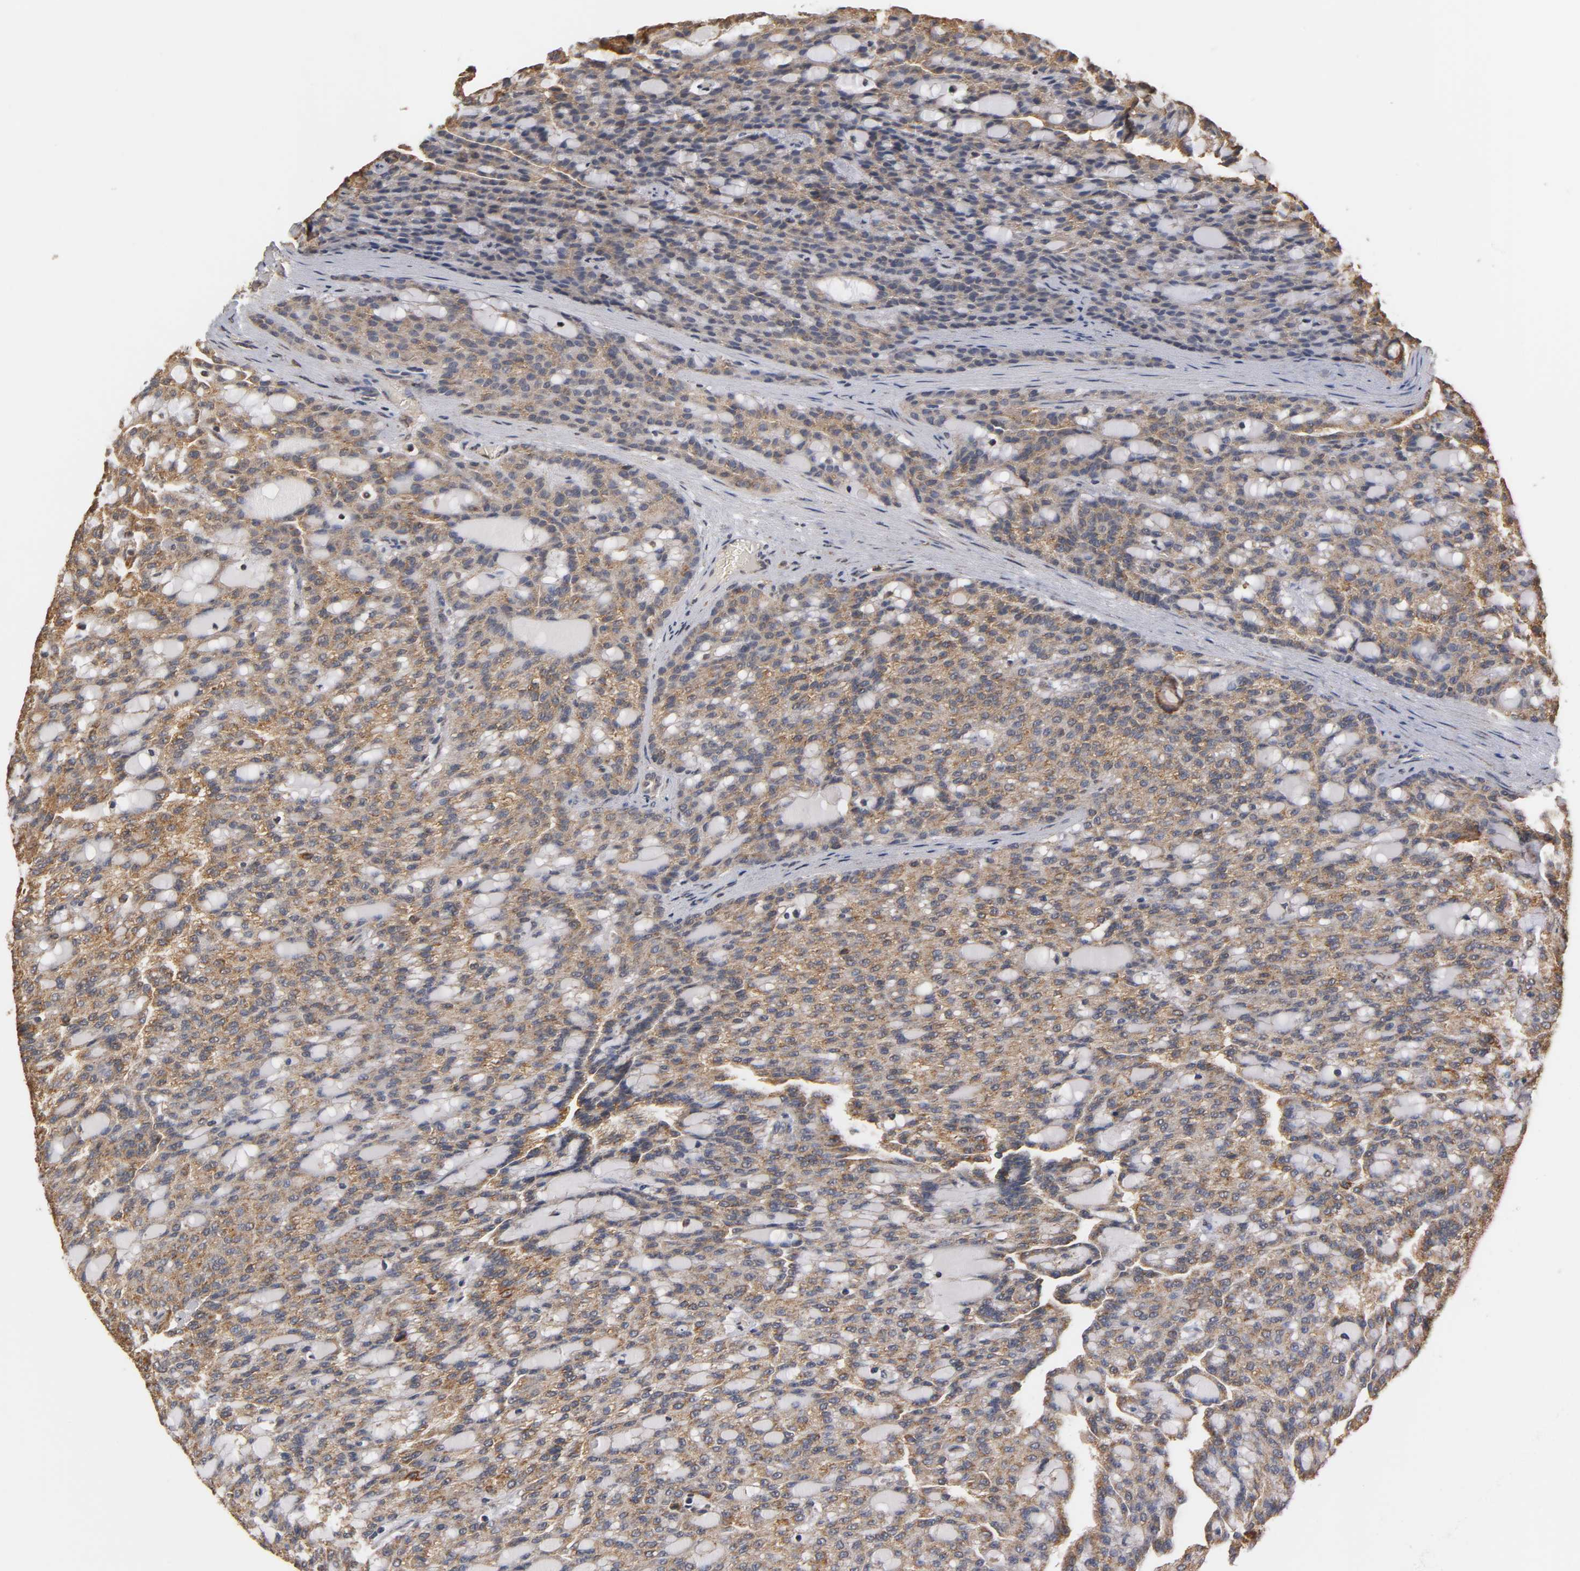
{"staining": {"intensity": "strong", "quantity": ">75%", "location": "cytoplasmic/membranous"}, "tissue": "renal cancer", "cell_type": "Tumor cells", "image_type": "cancer", "snomed": [{"axis": "morphology", "description": "Adenocarcinoma, NOS"}, {"axis": "topography", "description": "Kidney"}], "caption": "High-power microscopy captured an immunohistochemistry micrograph of renal cancer (adenocarcinoma), revealing strong cytoplasmic/membranous positivity in about >75% of tumor cells. (Brightfield microscopy of DAB IHC at high magnification).", "gene": "PKN1", "patient": {"sex": "male", "age": 63}}